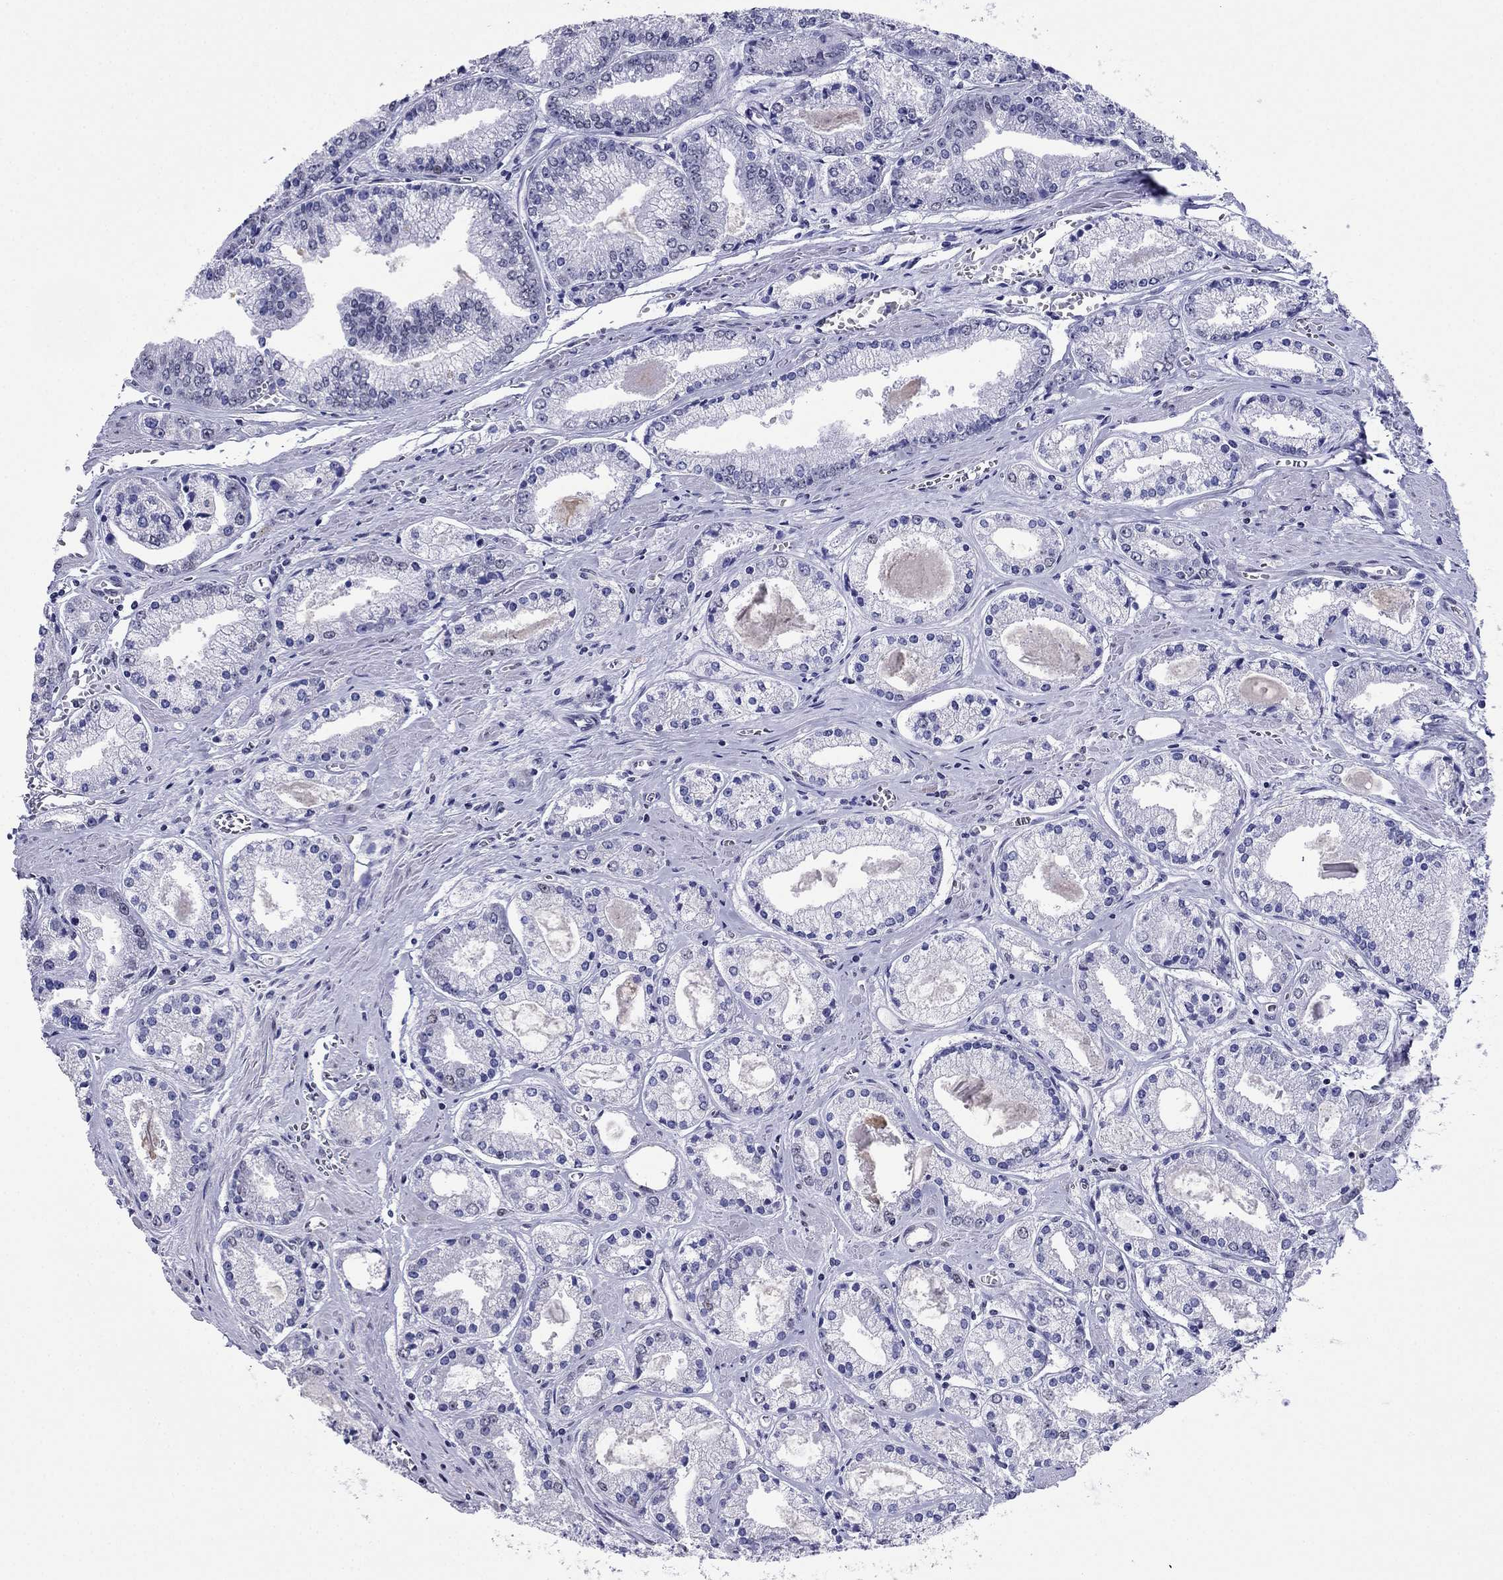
{"staining": {"intensity": "negative", "quantity": "none", "location": "none"}, "tissue": "prostate cancer", "cell_type": "Tumor cells", "image_type": "cancer", "snomed": [{"axis": "morphology", "description": "Adenocarcinoma, NOS"}, {"axis": "topography", "description": "Prostate"}], "caption": "This photomicrograph is of adenocarcinoma (prostate) stained with immunohistochemistry (IHC) to label a protein in brown with the nuclei are counter-stained blue. There is no positivity in tumor cells.", "gene": "PPM1G", "patient": {"sex": "male", "age": 72}}